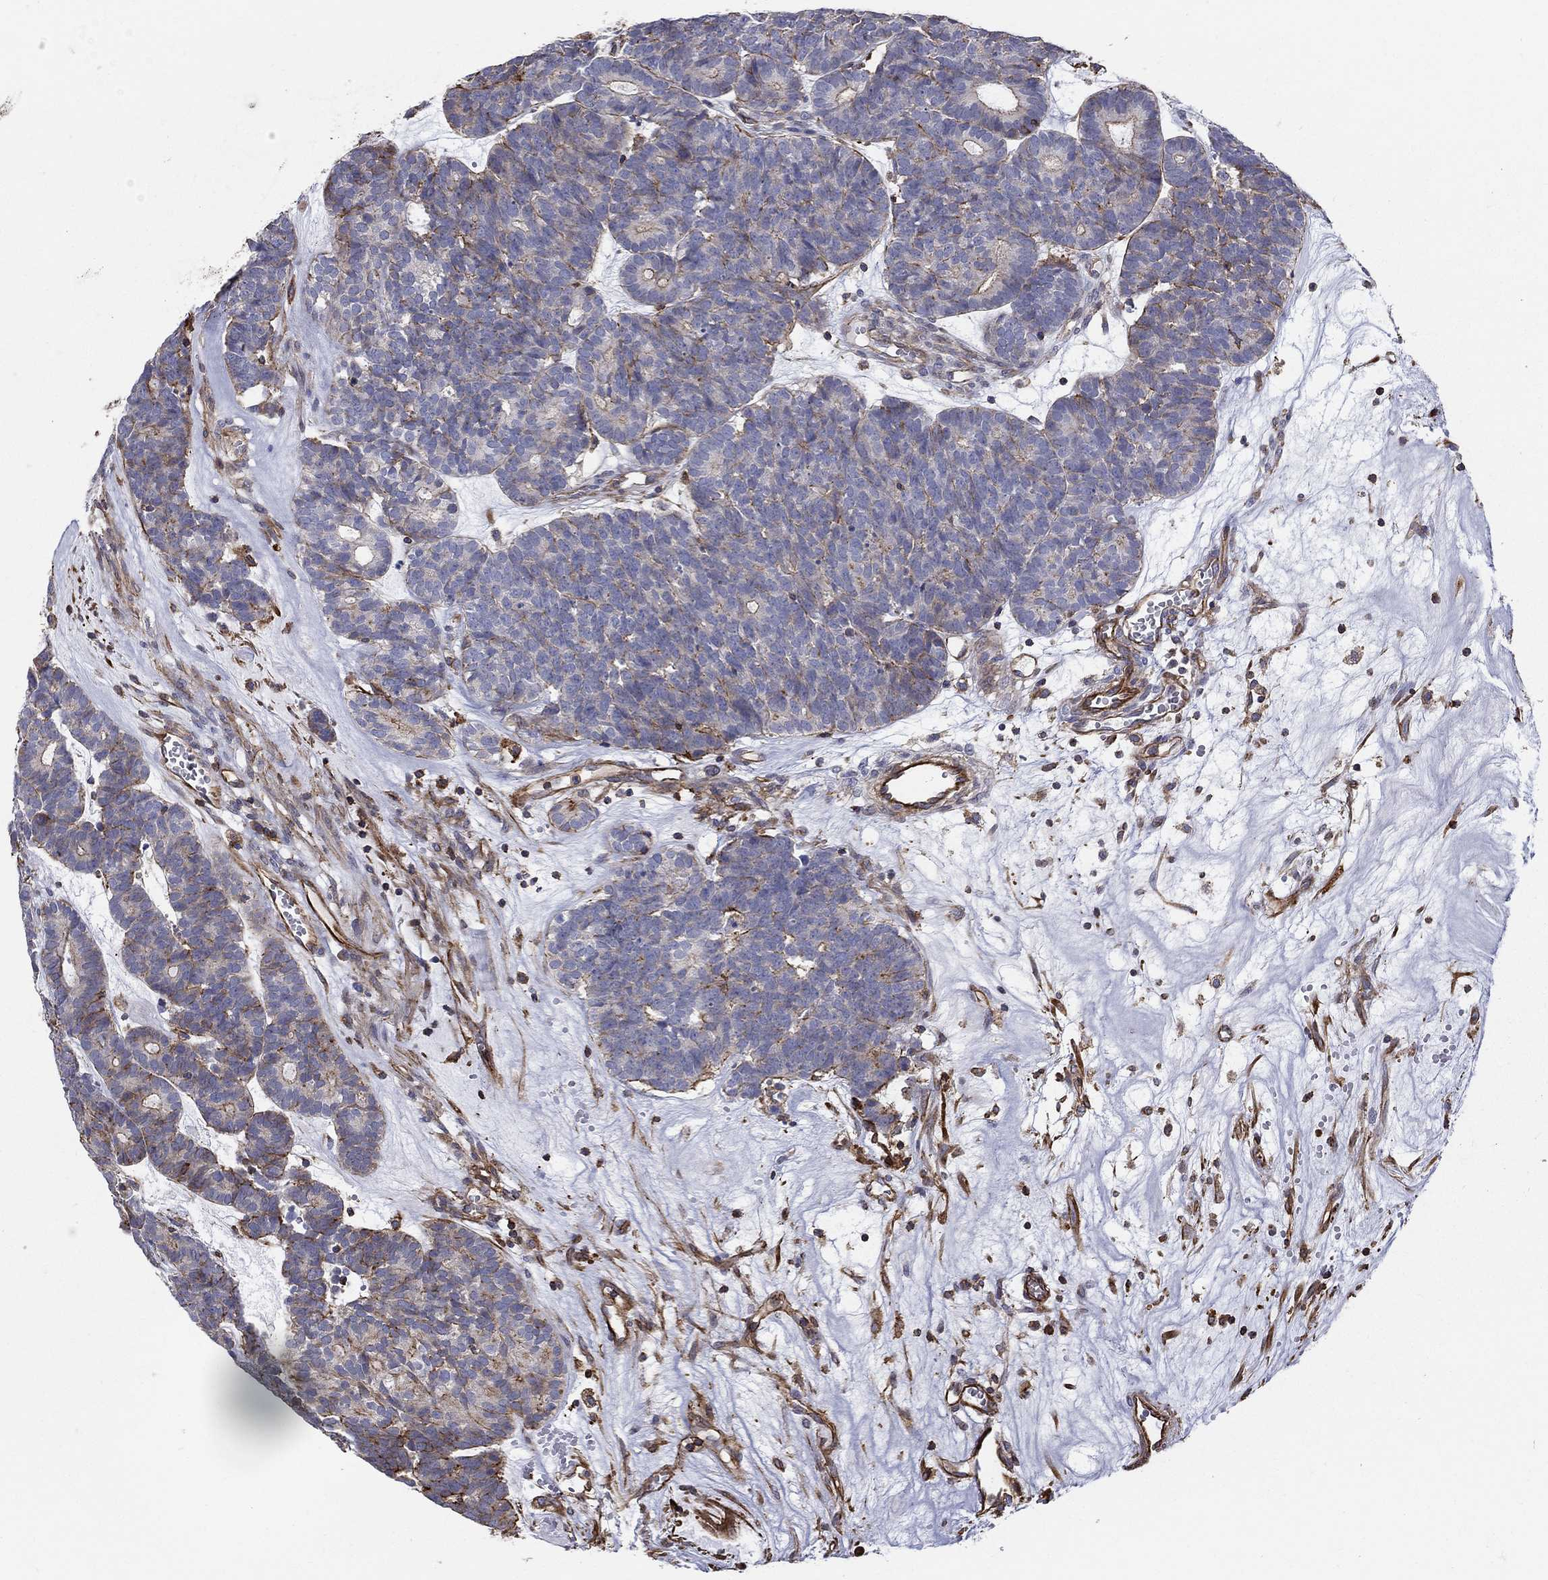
{"staining": {"intensity": "strong", "quantity": "<25%", "location": "cytoplasmic/membranous"}, "tissue": "head and neck cancer", "cell_type": "Tumor cells", "image_type": "cancer", "snomed": [{"axis": "morphology", "description": "Adenocarcinoma, NOS"}, {"axis": "topography", "description": "Head-Neck"}], "caption": "DAB (3,3'-diaminobenzidine) immunohistochemical staining of human head and neck cancer exhibits strong cytoplasmic/membranous protein positivity in about <25% of tumor cells. (brown staining indicates protein expression, while blue staining denotes nuclei).", "gene": "NPHP1", "patient": {"sex": "female", "age": 81}}